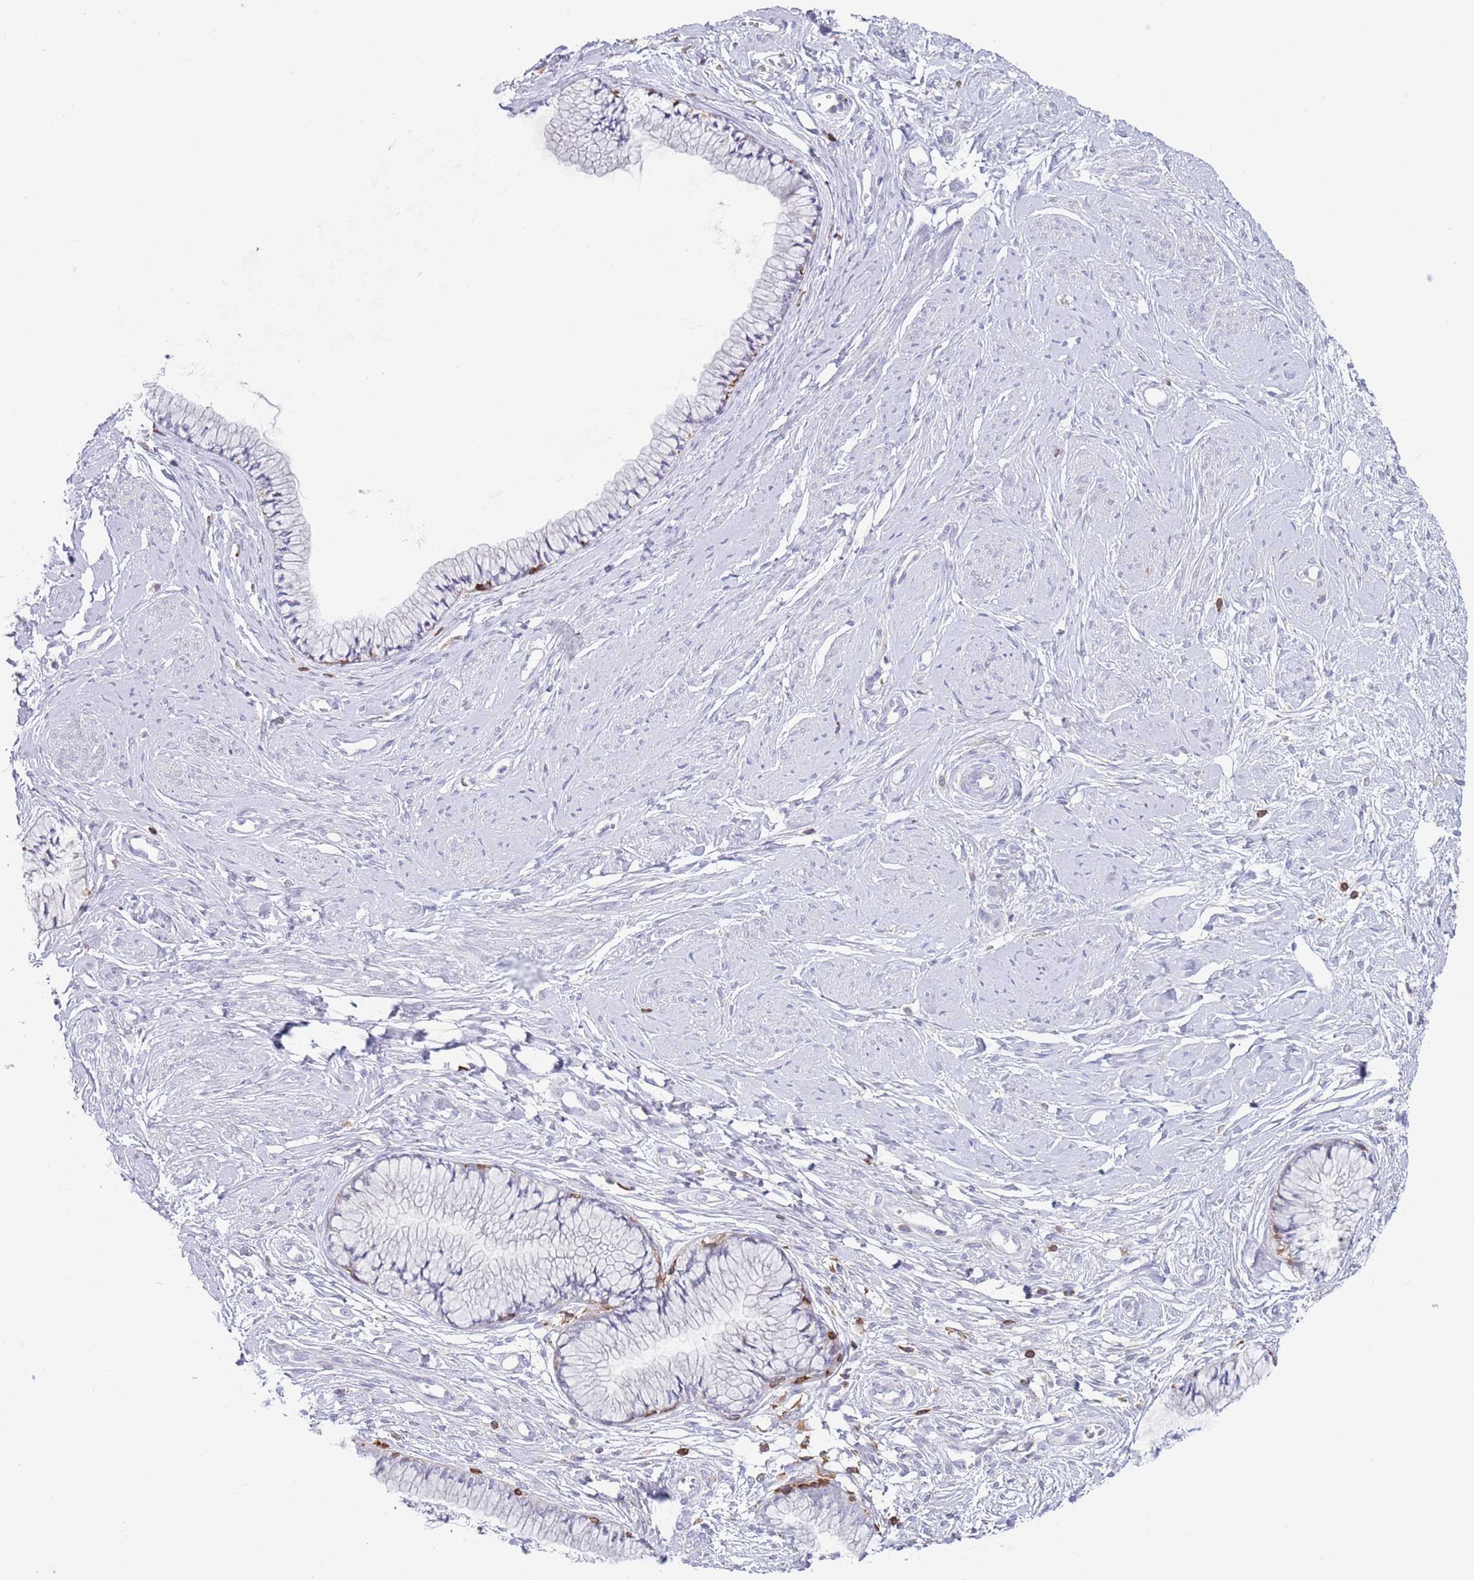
{"staining": {"intensity": "negative", "quantity": "none", "location": "none"}, "tissue": "cervix", "cell_type": "Glandular cells", "image_type": "normal", "snomed": [{"axis": "morphology", "description": "Normal tissue, NOS"}, {"axis": "topography", "description": "Cervix"}], "caption": "Immunohistochemistry (IHC) micrograph of unremarkable cervix: cervix stained with DAB (3,3'-diaminobenzidine) exhibits no significant protein expression in glandular cells. The staining is performed using DAB (3,3'-diaminobenzidine) brown chromogen with nuclei counter-stained in using hematoxylin.", "gene": "LPXN", "patient": {"sex": "female", "age": 42}}